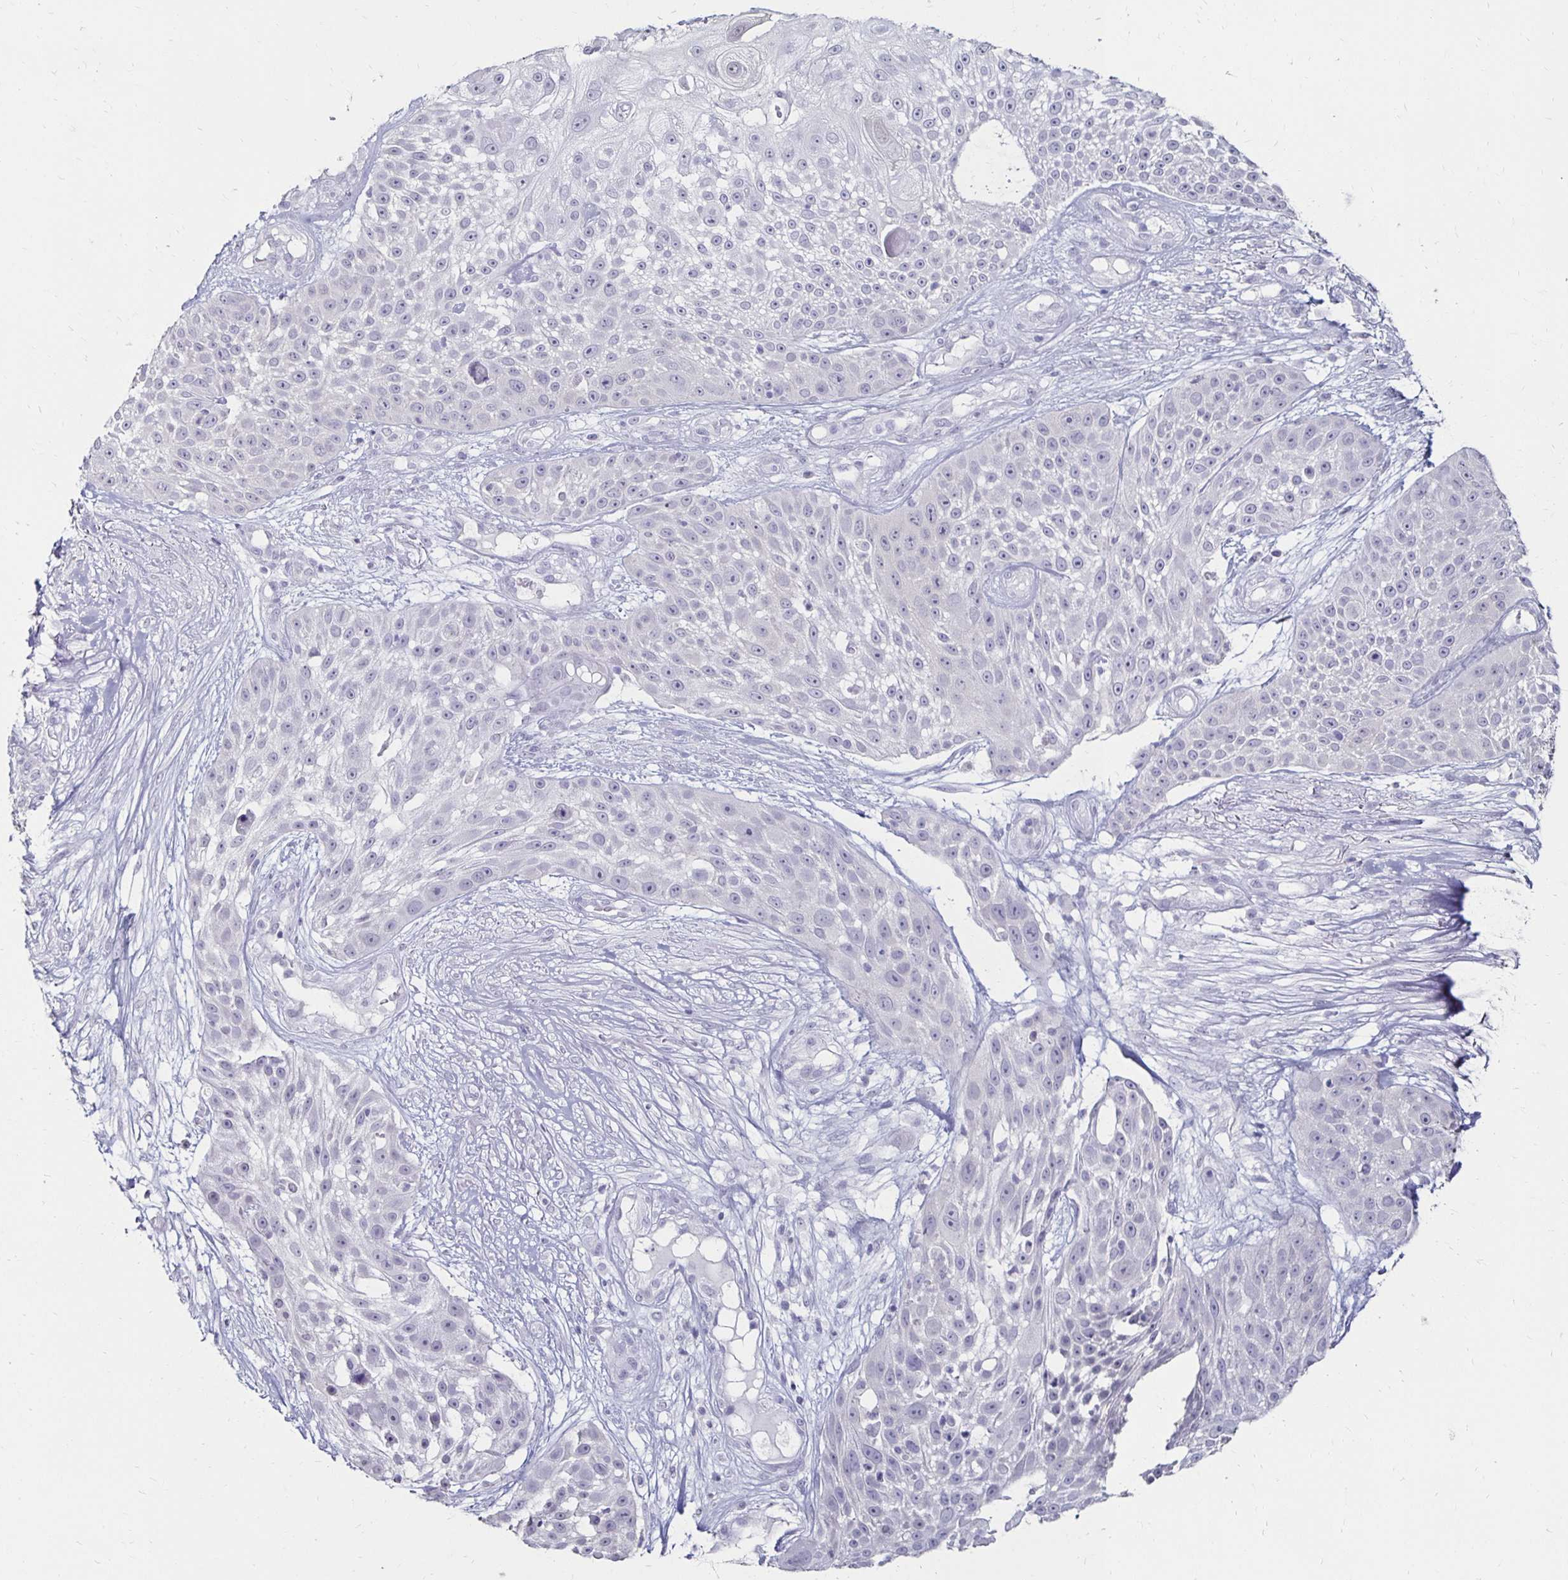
{"staining": {"intensity": "negative", "quantity": "none", "location": "none"}, "tissue": "skin cancer", "cell_type": "Tumor cells", "image_type": "cancer", "snomed": [{"axis": "morphology", "description": "Squamous cell carcinoma, NOS"}, {"axis": "topography", "description": "Skin"}], "caption": "This micrograph is of squamous cell carcinoma (skin) stained with immunohistochemistry to label a protein in brown with the nuclei are counter-stained blue. There is no staining in tumor cells.", "gene": "TOMM34", "patient": {"sex": "female", "age": 86}}